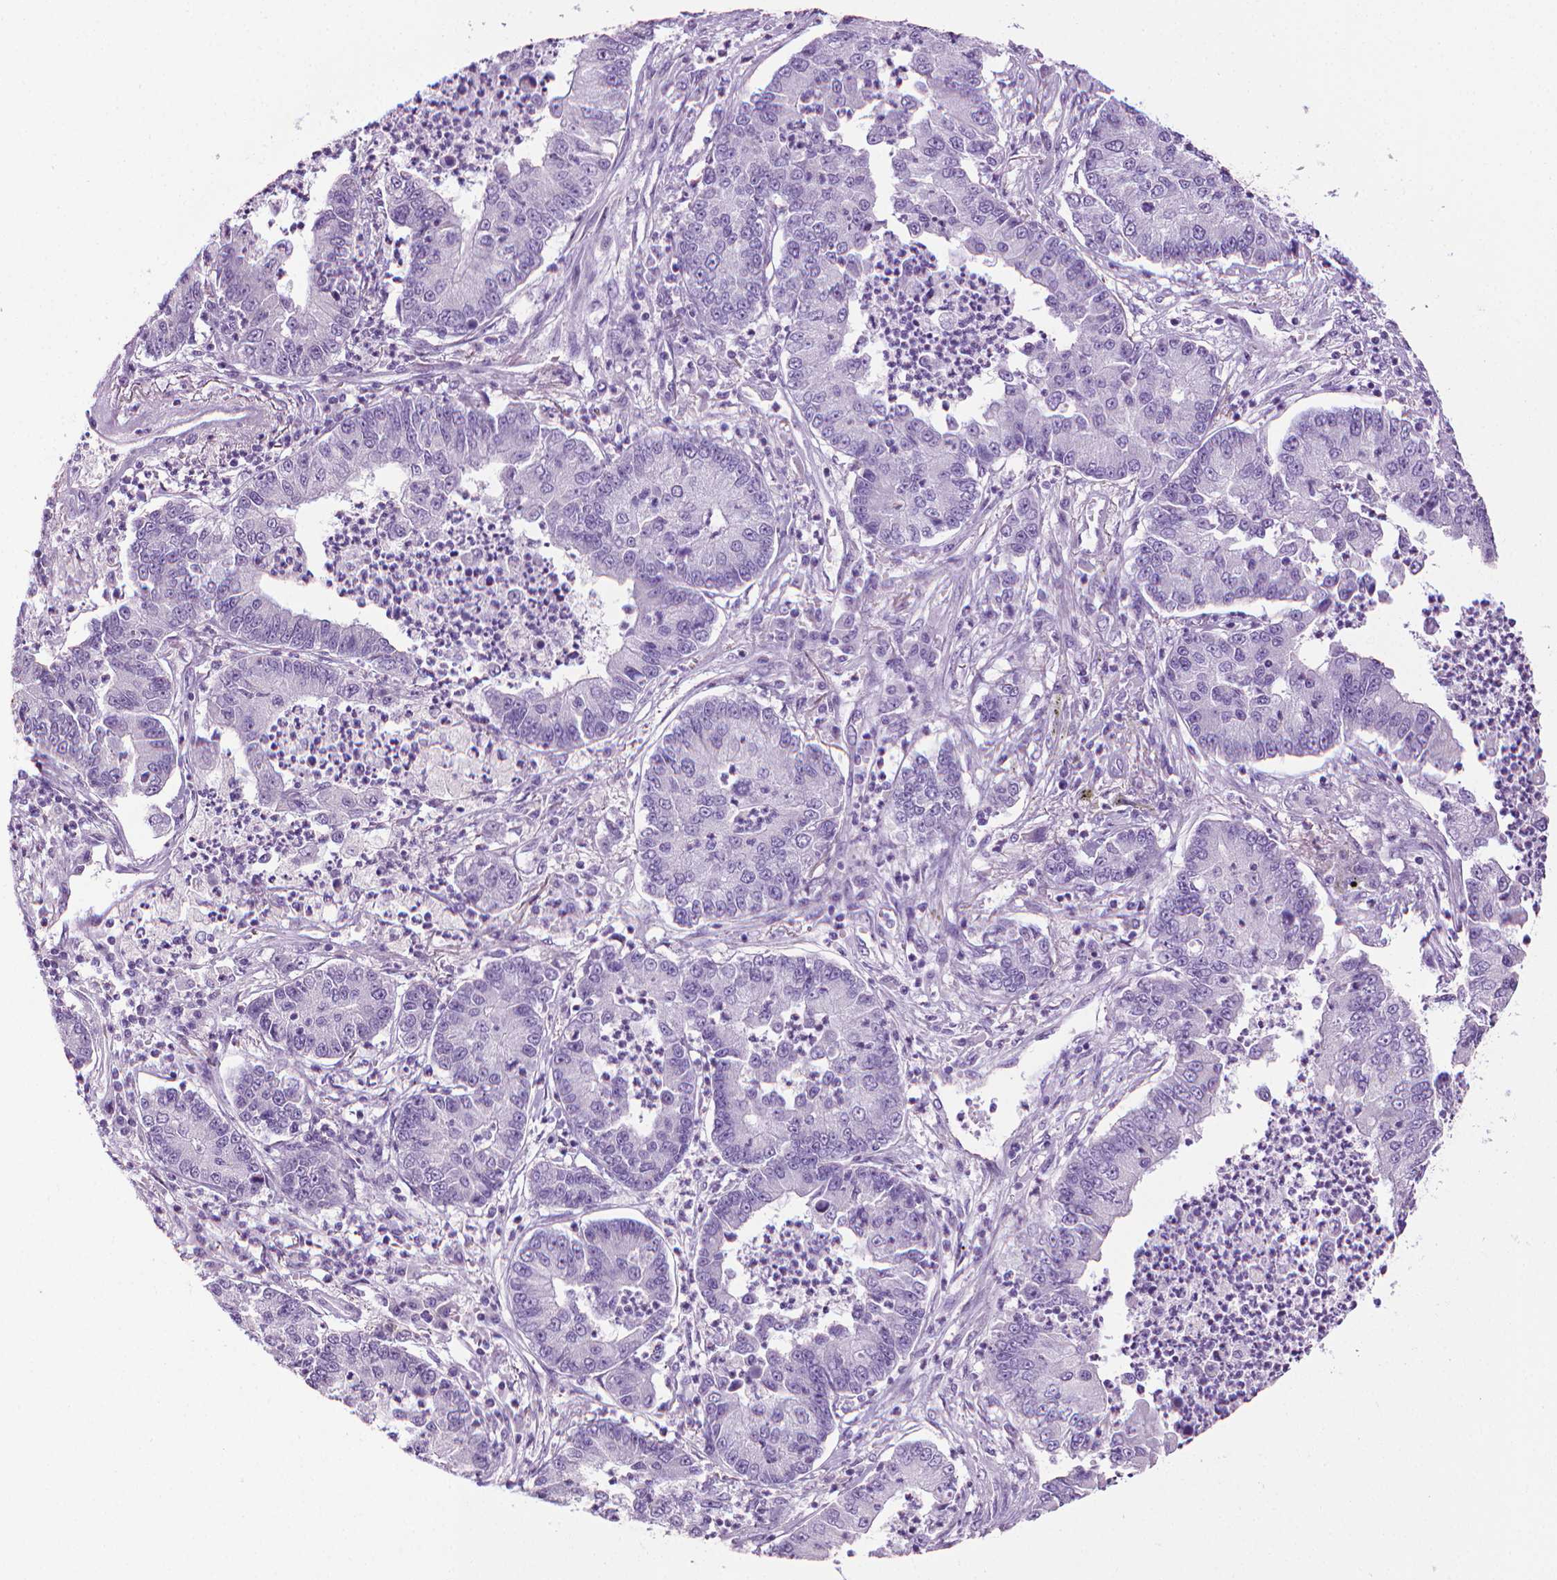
{"staining": {"intensity": "negative", "quantity": "none", "location": "none"}, "tissue": "lung cancer", "cell_type": "Tumor cells", "image_type": "cancer", "snomed": [{"axis": "morphology", "description": "Adenocarcinoma, NOS"}, {"axis": "topography", "description": "Lung"}], "caption": "Human lung cancer stained for a protein using IHC exhibits no positivity in tumor cells.", "gene": "DNAI7", "patient": {"sex": "female", "age": 57}}